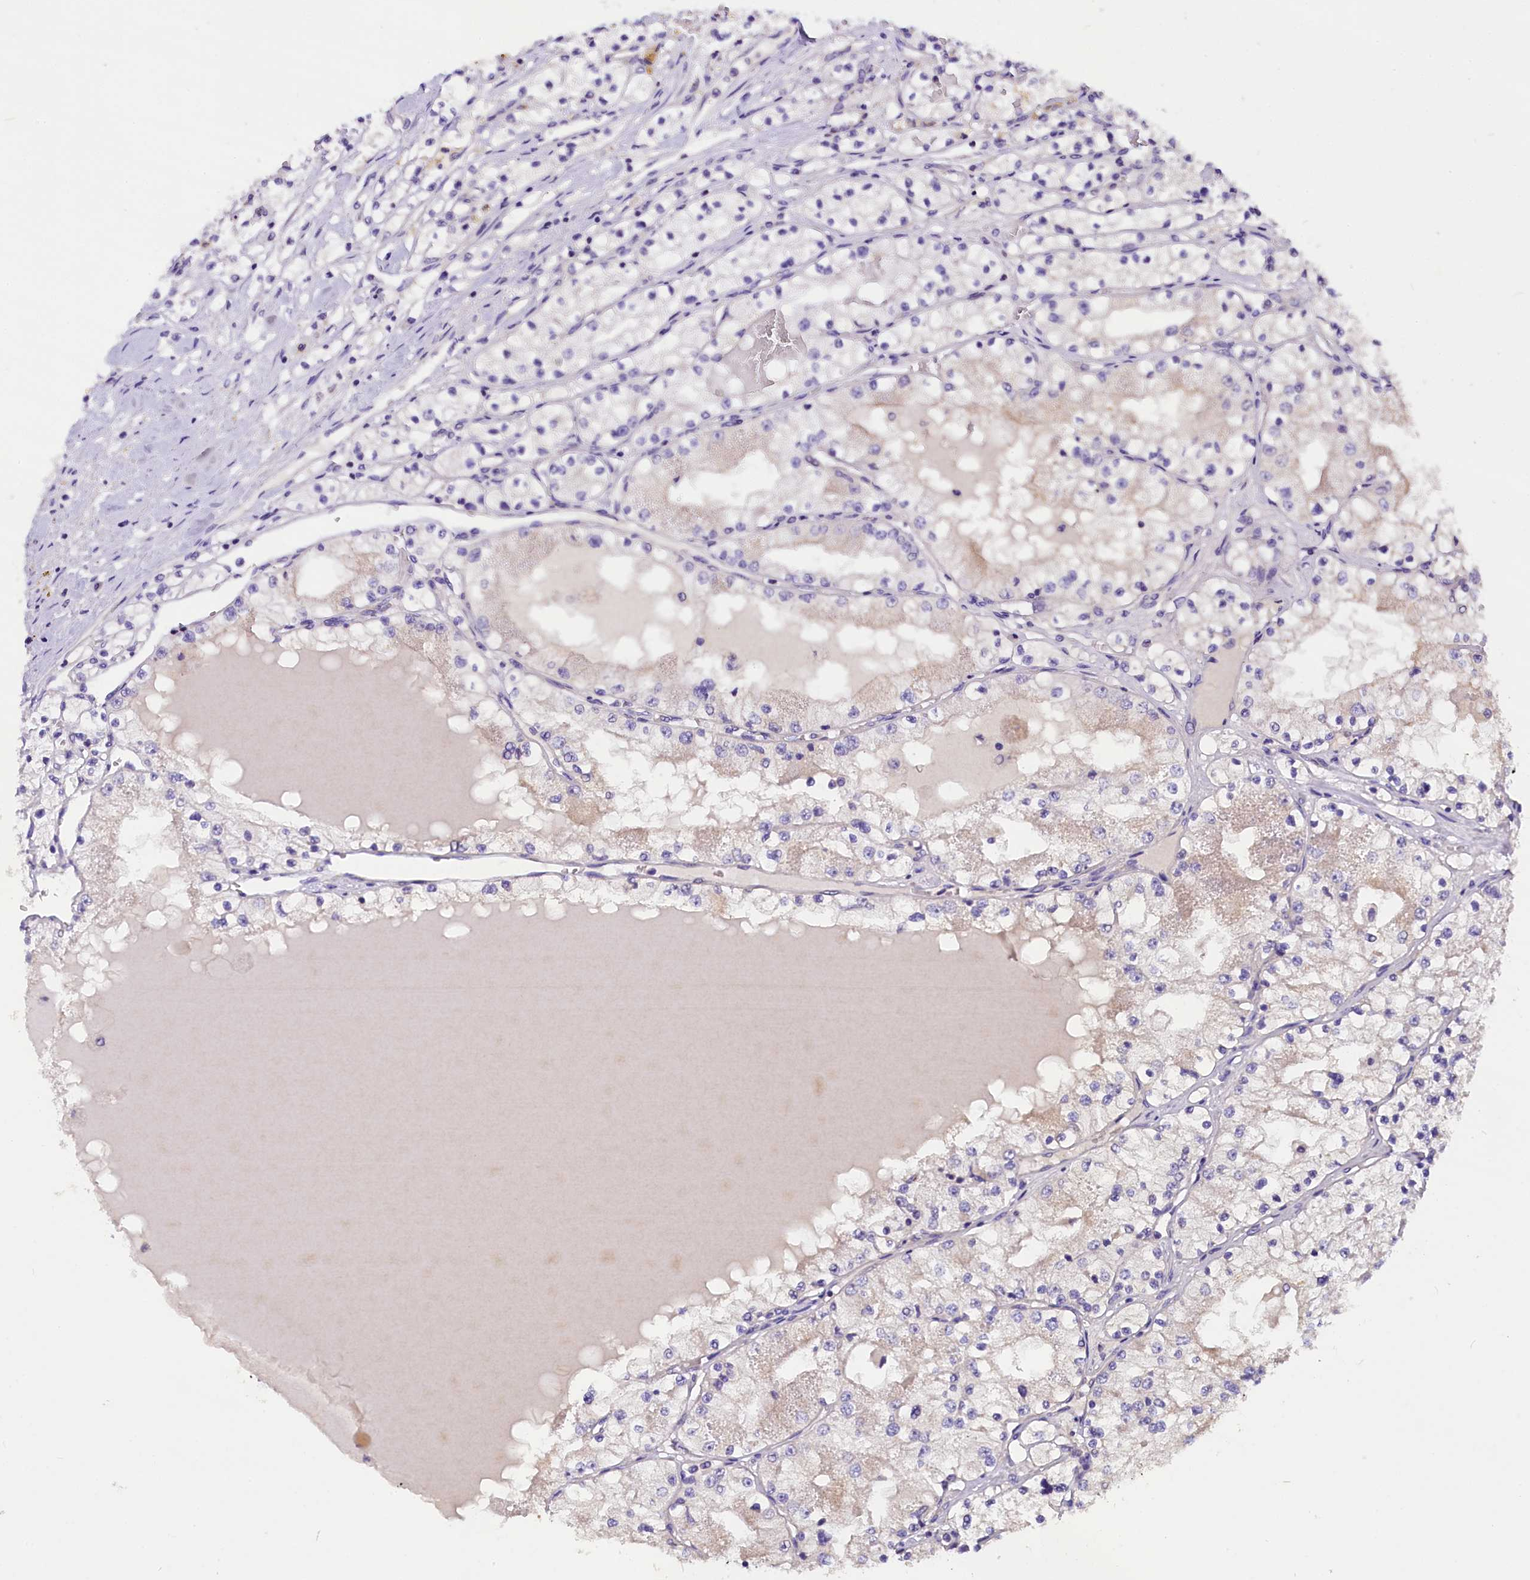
{"staining": {"intensity": "negative", "quantity": "none", "location": "none"}, "tissue": "renal cancer", "cell_type": "Tumor cells", "image_type": "cancer", "snomed": [{"axis": "morphology", "description": "Normal tissue, NOS"}, {"axis": "morphology", "description": "Adenocarcinoma, NOS"}, {"axis": "topography", "description": "Kidney"}], "caption": "Histopathology image shows no protein staining in tumor cells of renal cancer (adenocarcinoma) tissue.", "gene": "AP3B2", "patient": {"sex": "male", "age": 68}}